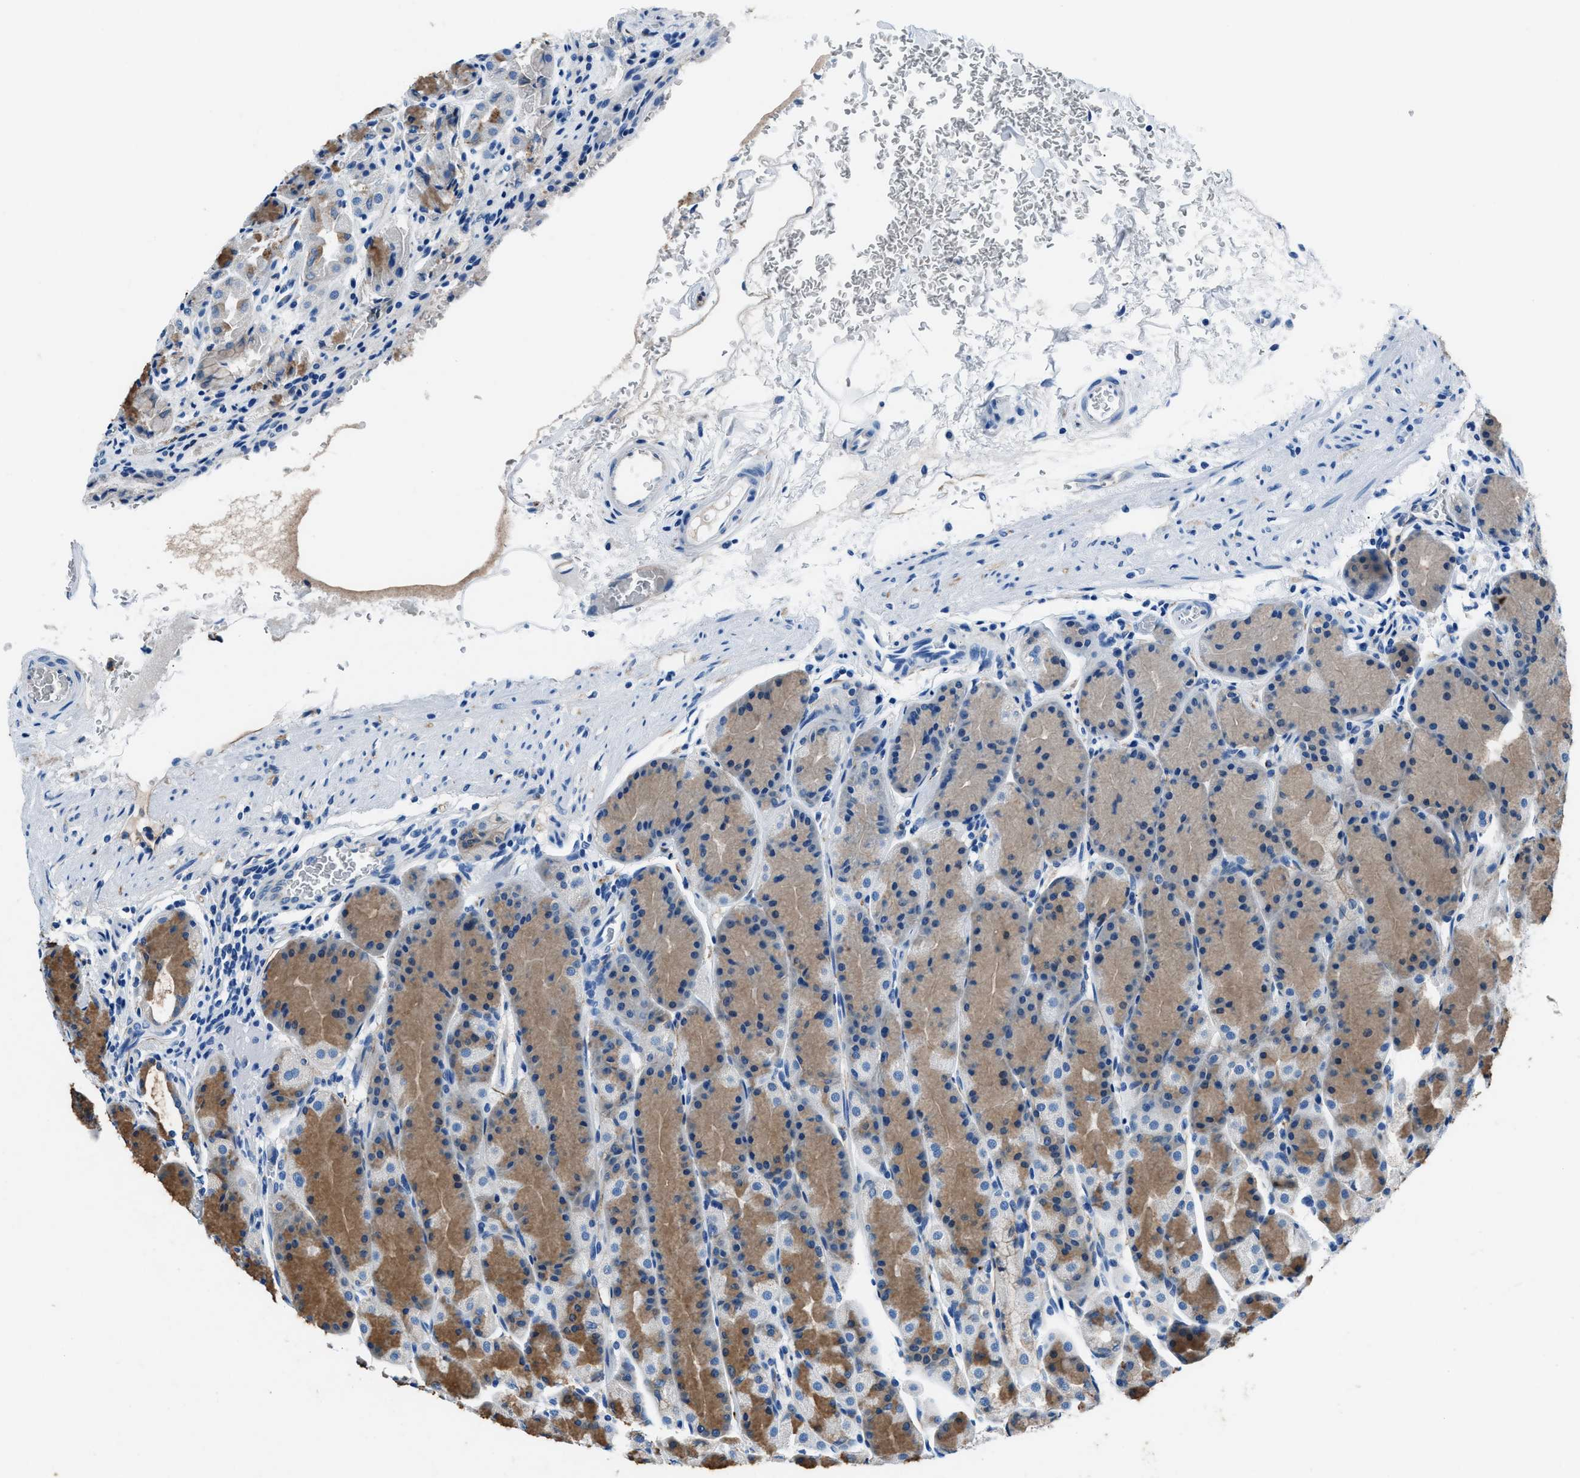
{"staining": {"intensity": "weak", "quantity": "25%-75%", "location": "cytoplasmic/membranous"}, "tissue": "stomach", "cell_type": "Glandular cells", "image_type": "normal", "snomed": [{"axis": "morphology", "description": "Normal tissue, NOS"}, {"axis": "topography", "description": "Stomach"}], "caption": "Unremarkable stomach was stained to show a protein in brown. There is low levels of weak cytoplasmic/membranous expression in approximately 25%-75% of glandular cells. The staining is performed using DAB brown chromogen to label protein expression. The nuclei are counter-stained blue using hematoxylin.", "gene": "PRTFDC1", "patient": {"sex": "male", "age": 42}}